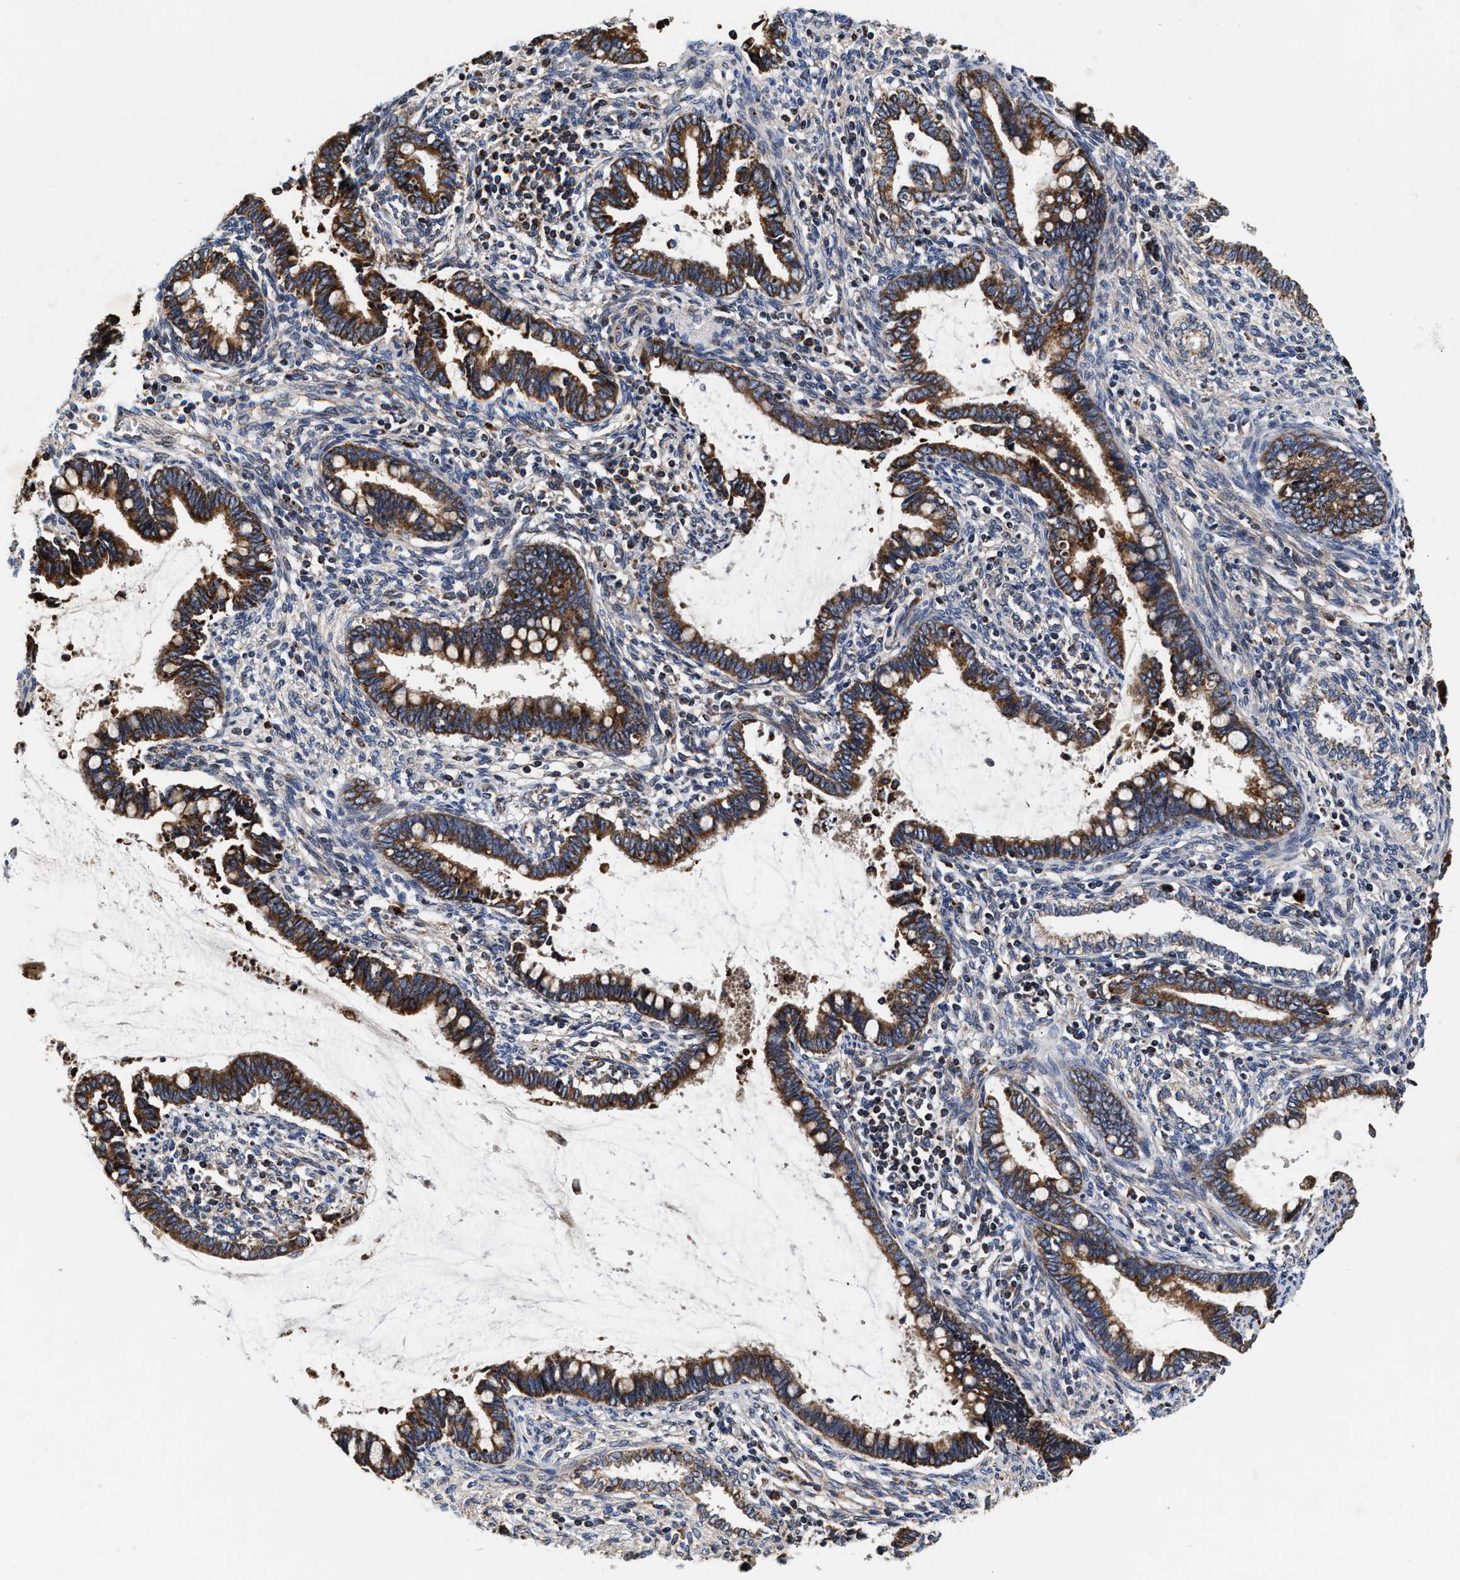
{"staining": {"intensity": "strong", "quantity": ">75%", "location": "cytoplasmic/membranous"}, "tissue": "cervical cancer", "cell_type": "Tumor cells", "image_type": "cancer", "snomed": [{"axis": "morphology", "description": "Adenocarcinoma, NOS"}, {"axis": "topography", "description": "Cervix"}], "caption": "Cervical cancer stained with immunohistochemistry reveals strong cytoplasmic/membranous positivity in approximately >75% of tumor cells.", "gene": "SGK1", "patient": {"sex": "female", "age": 44}}